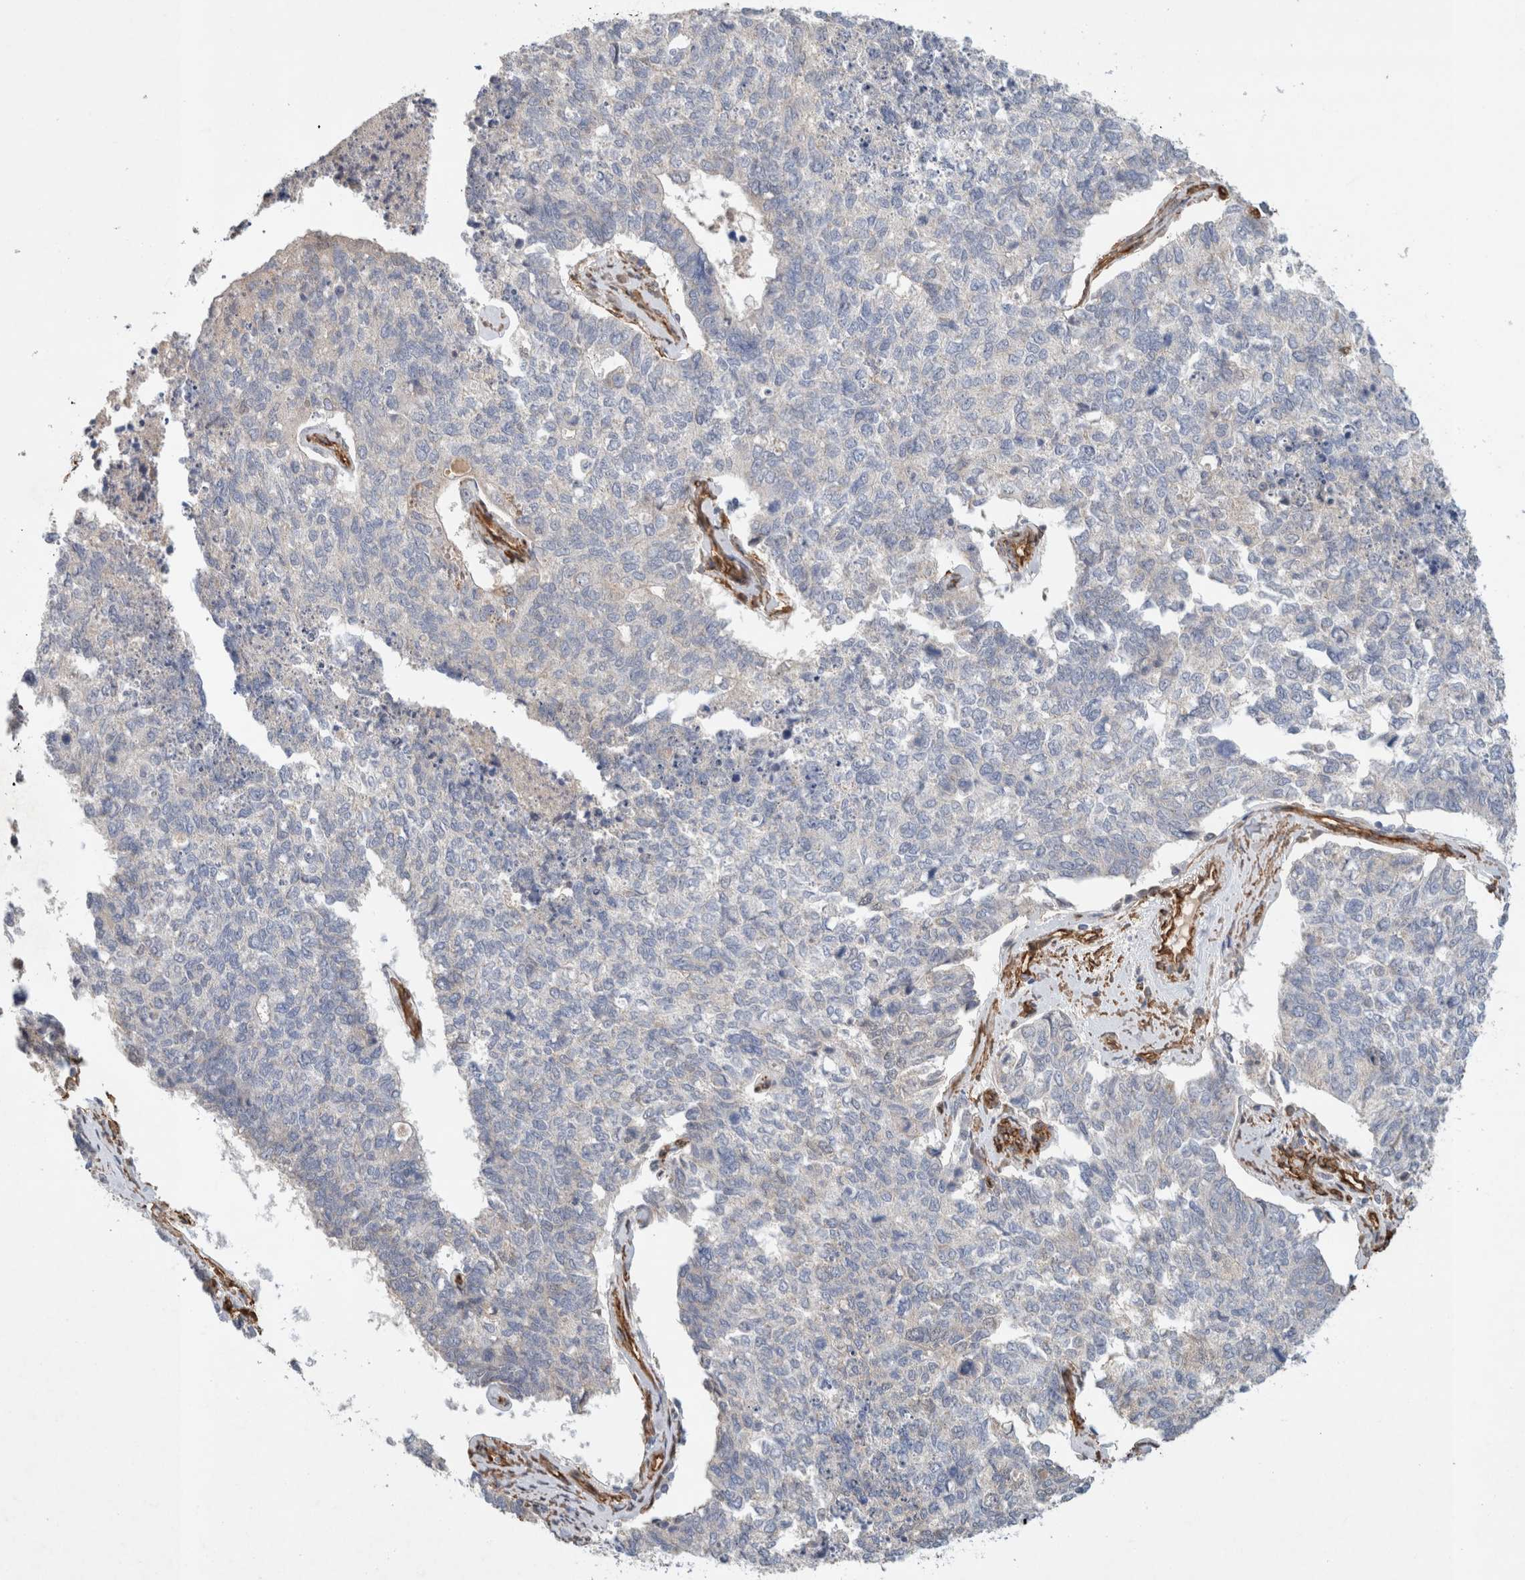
{"staining": {"intensity": "negative", "quantity": "none", "location": "none"}, "tissue": "cervical cancer", "cell_type": "Tumor cells", "image_type": "cancer", "snomed": [{"axis": "morphology", "description": "Squamous cell carcinoma, NOS"}, {"axis": "topography", "description": "Cervix"}], "caption": "Human squamous cell carcinoma (cervical) stained for a protein using IHC demonstrates no positivity in tumor cells.", "gene": "JMJD4", "patient": {"sex": "female", "age": 63}}